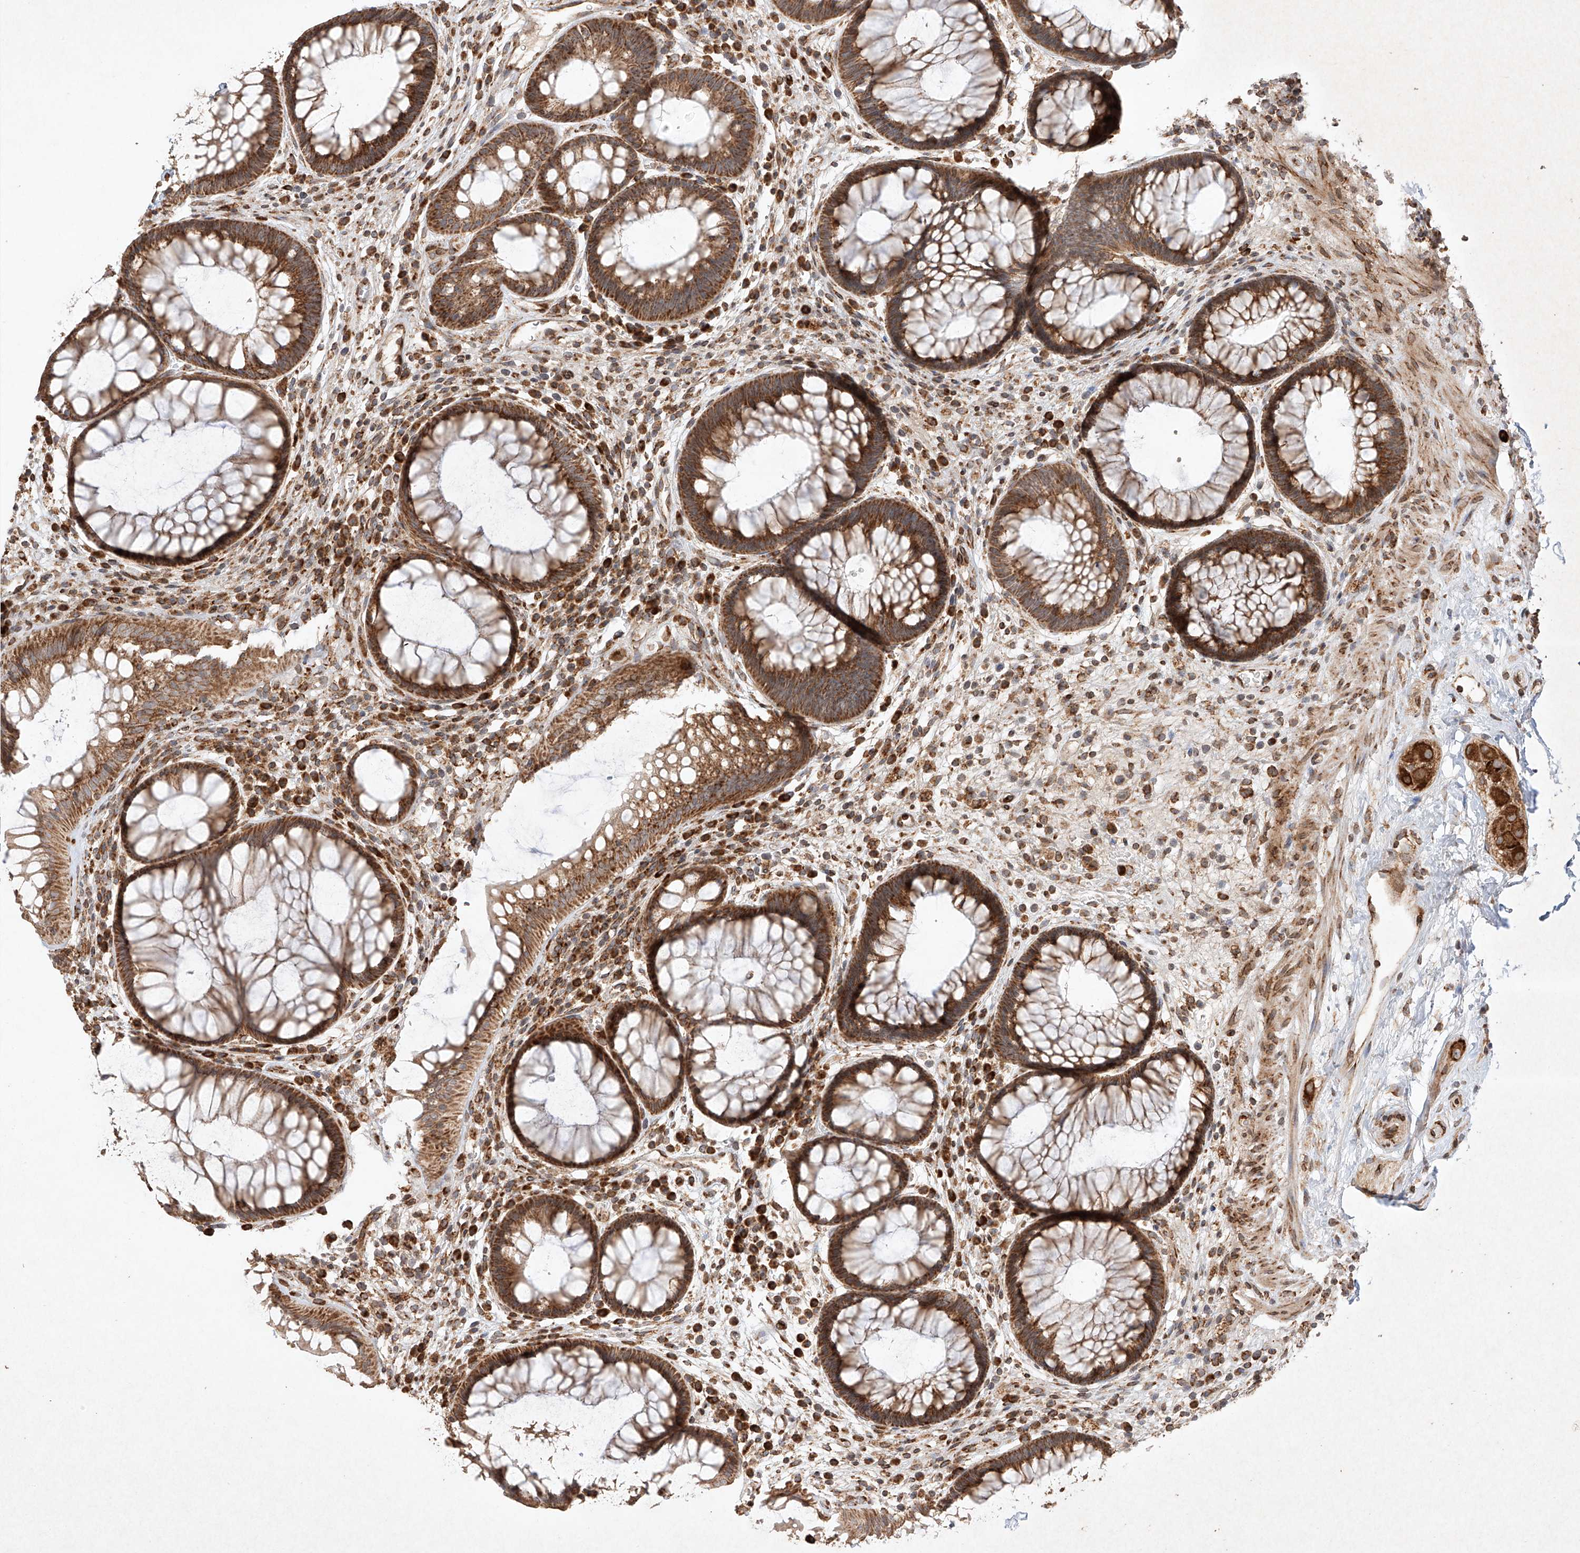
{"staining": {"intensity": "strong", "quantity": ">75%", "location": "cytoplasmic/membranous"}, "tissue": "rectum", "cell_type": "Glandular cells", "image_type": "normal", "snomed": [{"axis": "morphology", "description": "Normal tissue, NOS"}, {"axis": "topography", "description": "Rectum"}], "caption": "DAB (3,3'-diaminobenzidine) immunohistochemical staining of benign rectum demonstrates strong cytoplasmic/membranous protein expression in approximately >75% of glandular cells. Using DAB (3,3'-diaminobenzidine) (brown) and hematoxylin (blue) stains, captured at high magnification using brightfield microscopy.", "gene": "SEMA3B", "patient": {"sex": "male", "age": 51}}